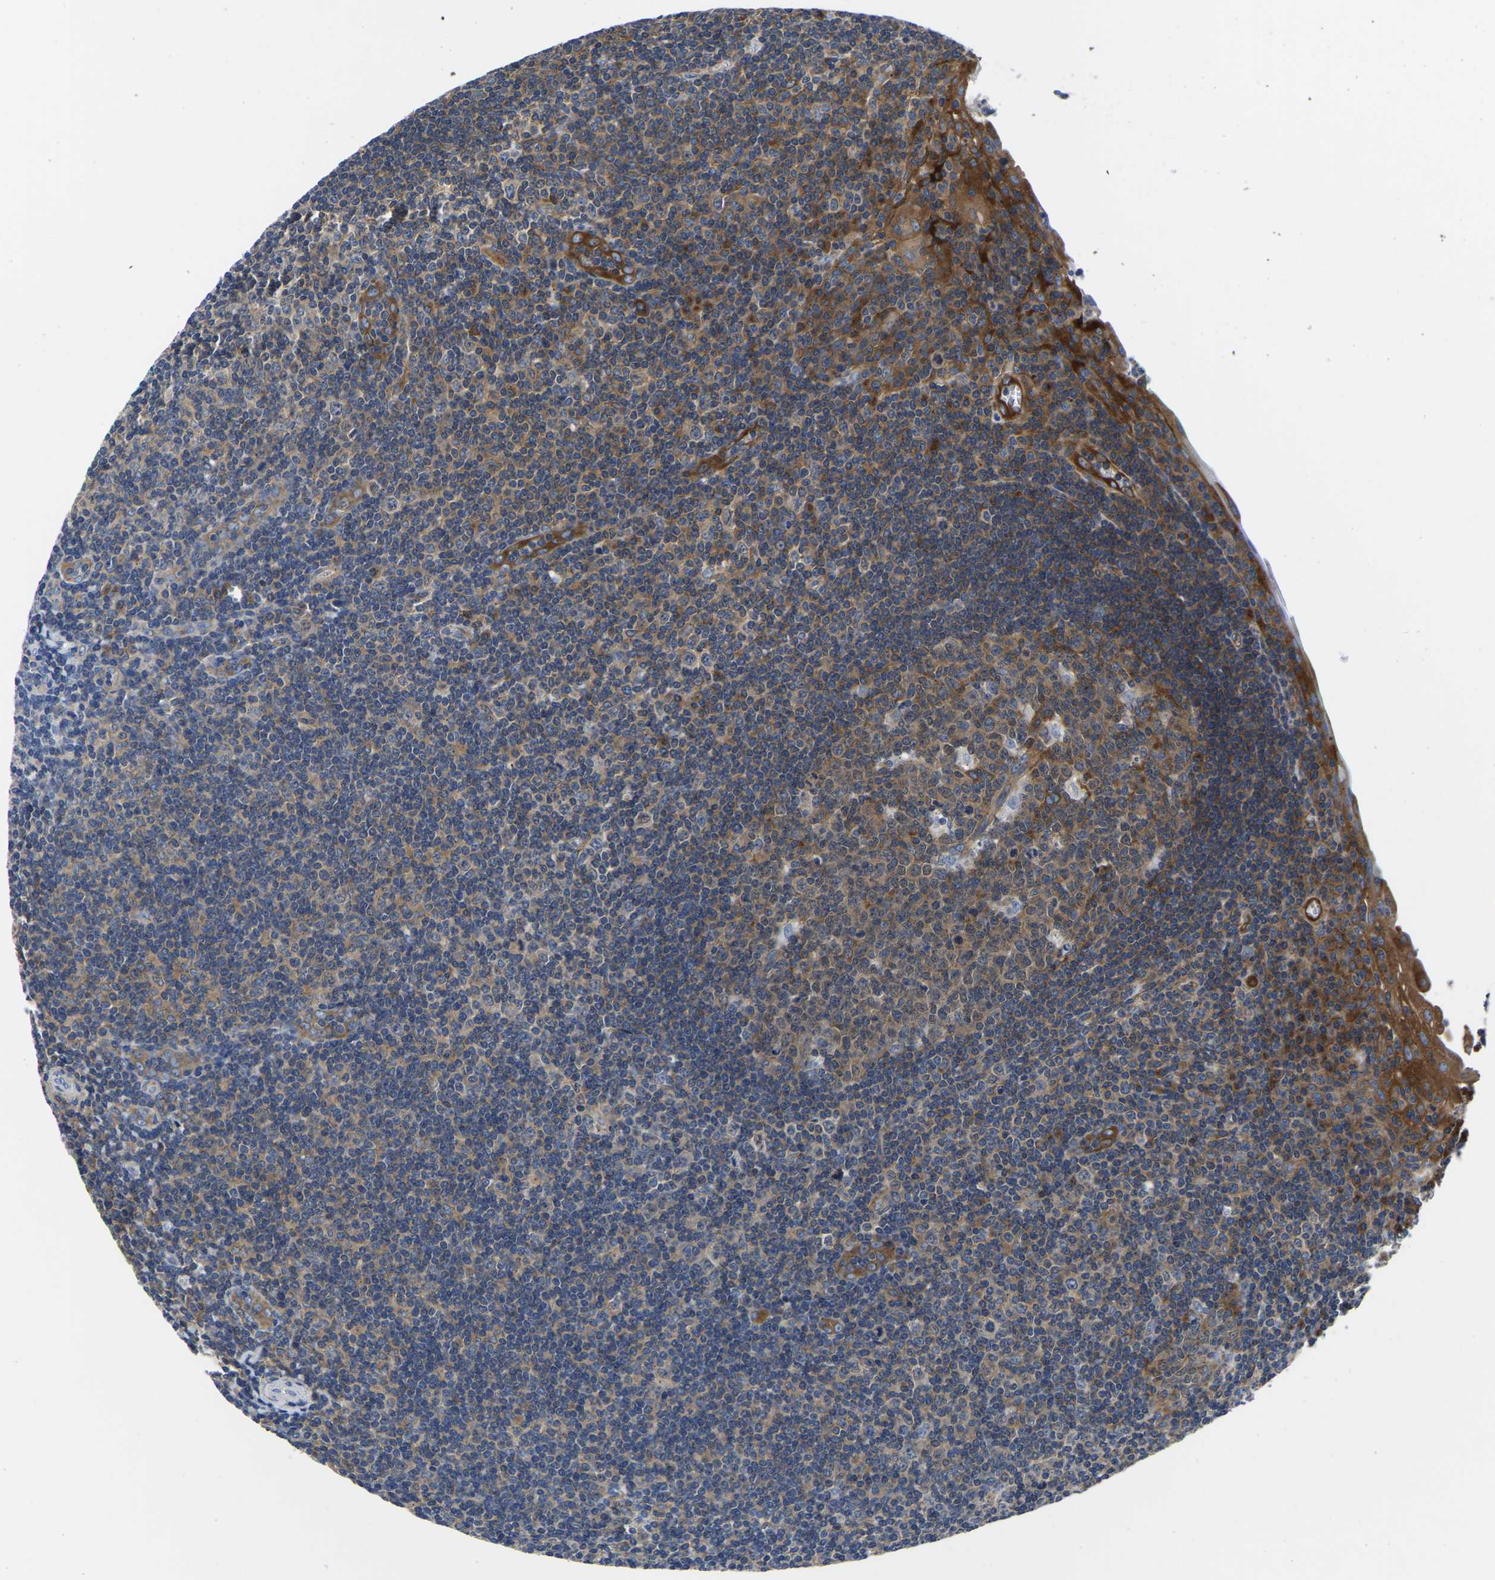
{"staining": {"intensity": "moderate", "quantity": "25%-75%", "location": "cytoplasmic/membranous"}, "tissue": "tonsil", "cell_type": "Germinal center cells", "image_type": "normal", "snomed": [{"axis": "morphology", "description": "Normal tissue, NOS"}, {"axis": "topography", "description": "Tonsil"}], "caption": "A high-resolution photomicrograph shows immunohistochemistry staining of benign tonsil, which reveals moderate cytoplasmic/membranous staining in about 25%-75% of germinal center cells. (brown staining indicates protein expression, while blue staining denotes nuclei).", "gene": "TFG", "patient": {"sex": "male", "age": 37}}